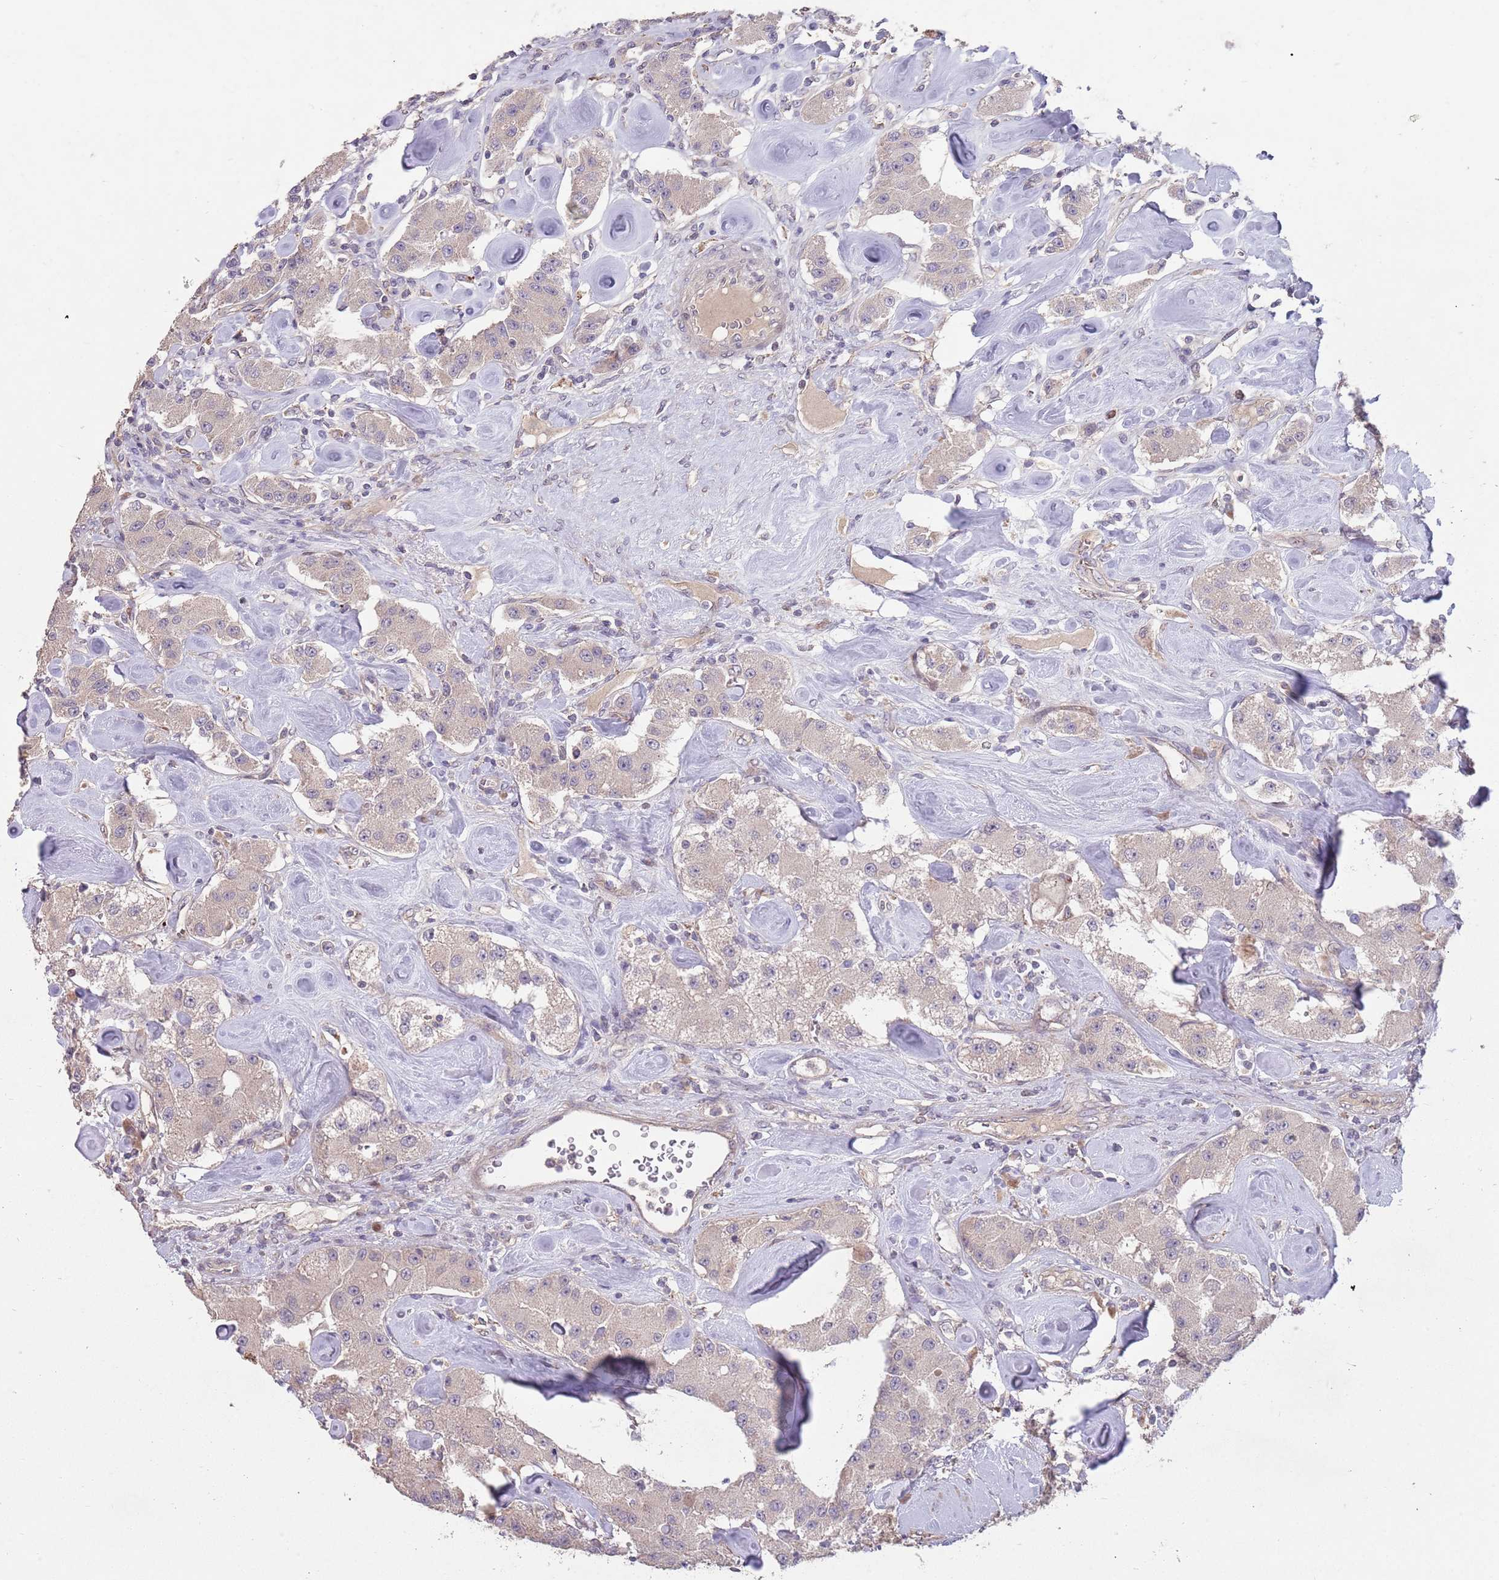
{"staining": {"intensity": "negative", "quantity": "none", "location": "none"}, "tissue": "carcinoid", "cell_type": "Tumor cells", "image_type": "cancer", "snomed": [{"axis": "morphology", "description": "Carcinoid, malignant, NOS"}, {"axis": "topography", "description": "Pancreas"}], "caption": "An IHC micrograph of carcinoid (malignant) is shown. There is no staining in tumor cells of carcinoid (malignant).", "gene": "MEI1", "patient": {"sex": "male", "age": 41}}